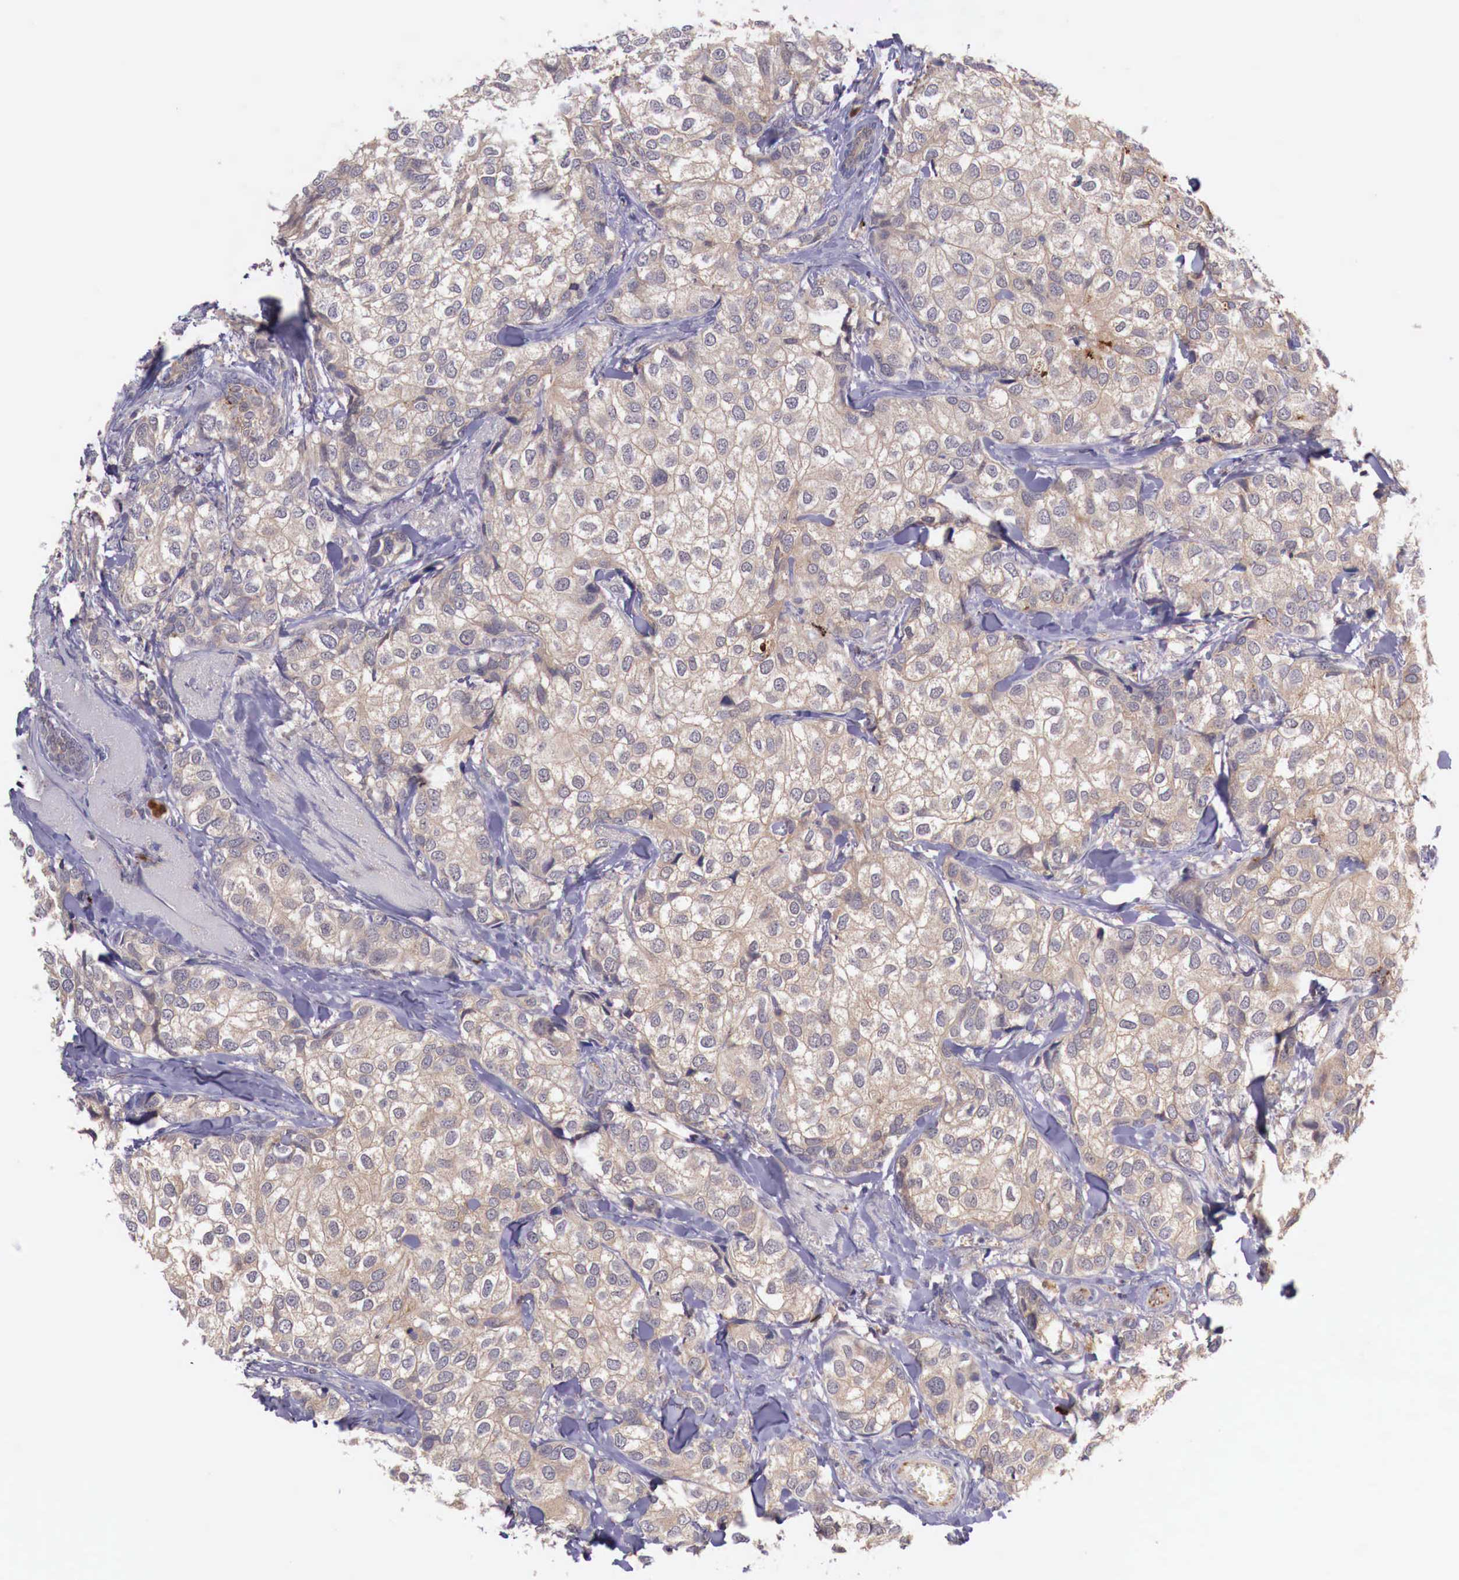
{"staining": {"intensity": "weak", "quantity": ">75%", "location": "cytoplasmic/membranous"}, "tissue": "breast cancer", "cell_type": "Tumor cells", "image_type": "cancer", "snomed": [{"axis": "morphology", "description": "Duct carcinoma"}, {"axis": "topography", "description": "Breast"}], "caption": "IHC image of neoplastic tissue: human breast cancer stained using IHC exhibits low levels of weak protein expression localized specifically in the cytoplasmic/membranous of tumor cells, appearing as a cytoplasmic/membranous brown color.", "gene": "GAB2", "patient": {"sex": "female", "age": 68}}